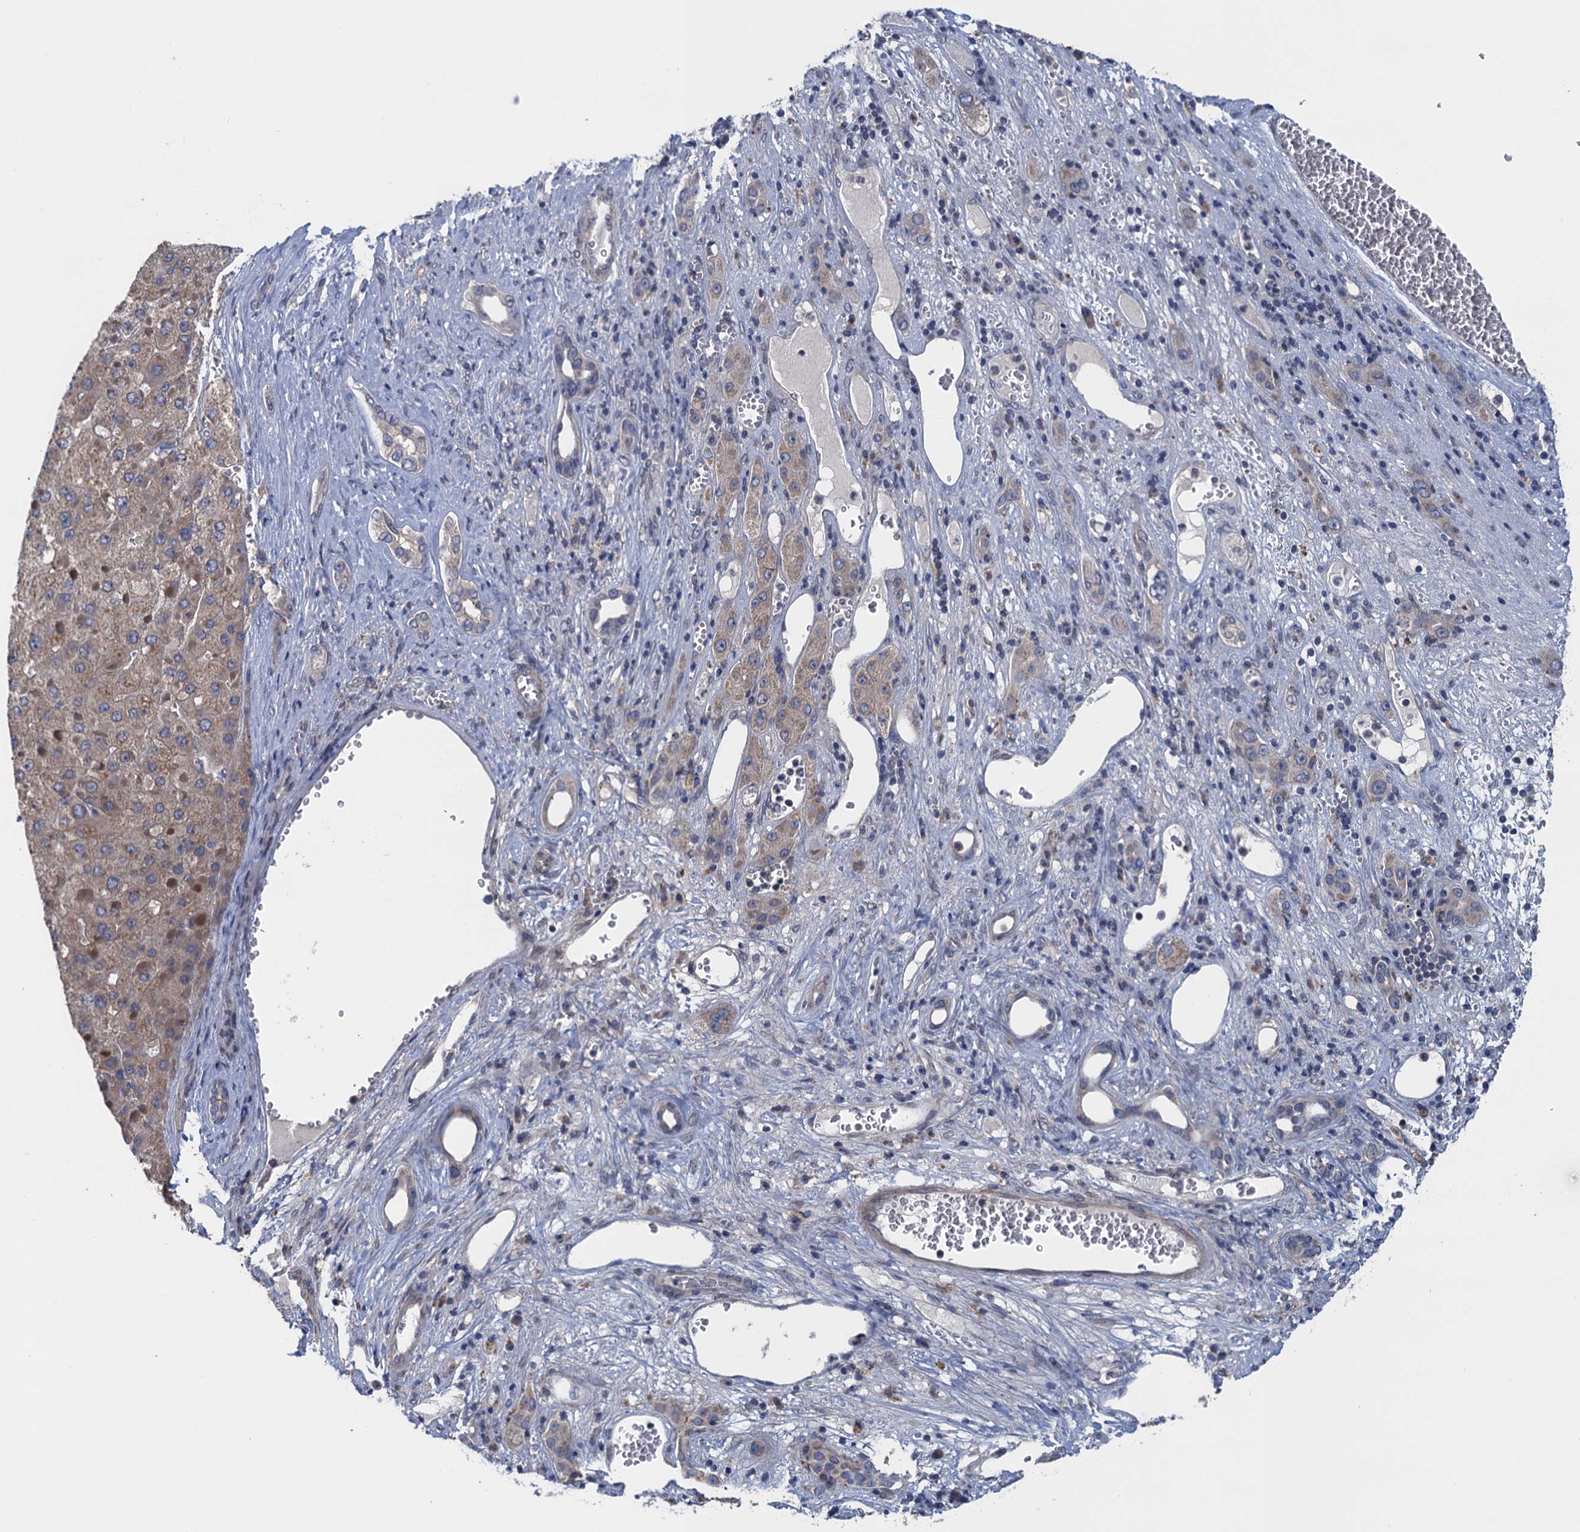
{"staining": {"intensity": "weak", "quantity": ">75%", "location": "cytoplasmic/membranous"}, "tissue": "liver cancer", "cell_type": "Tumor cells", "image_type": "cancer", "snomed": [{"axis": "morphology", "description": "Carcinoma, Hepatocellular, NOS"}, {"axis": "topography", "description": "Liver"}], "caption": "Tumor cells demonstrate low levels of weak cytoplasmic/membranous expression in approximately >75% of cells in human hepatocellular carcinoma (liver).", "gene": "CTU2", "patient": {"sex": "female", "age": 73}}